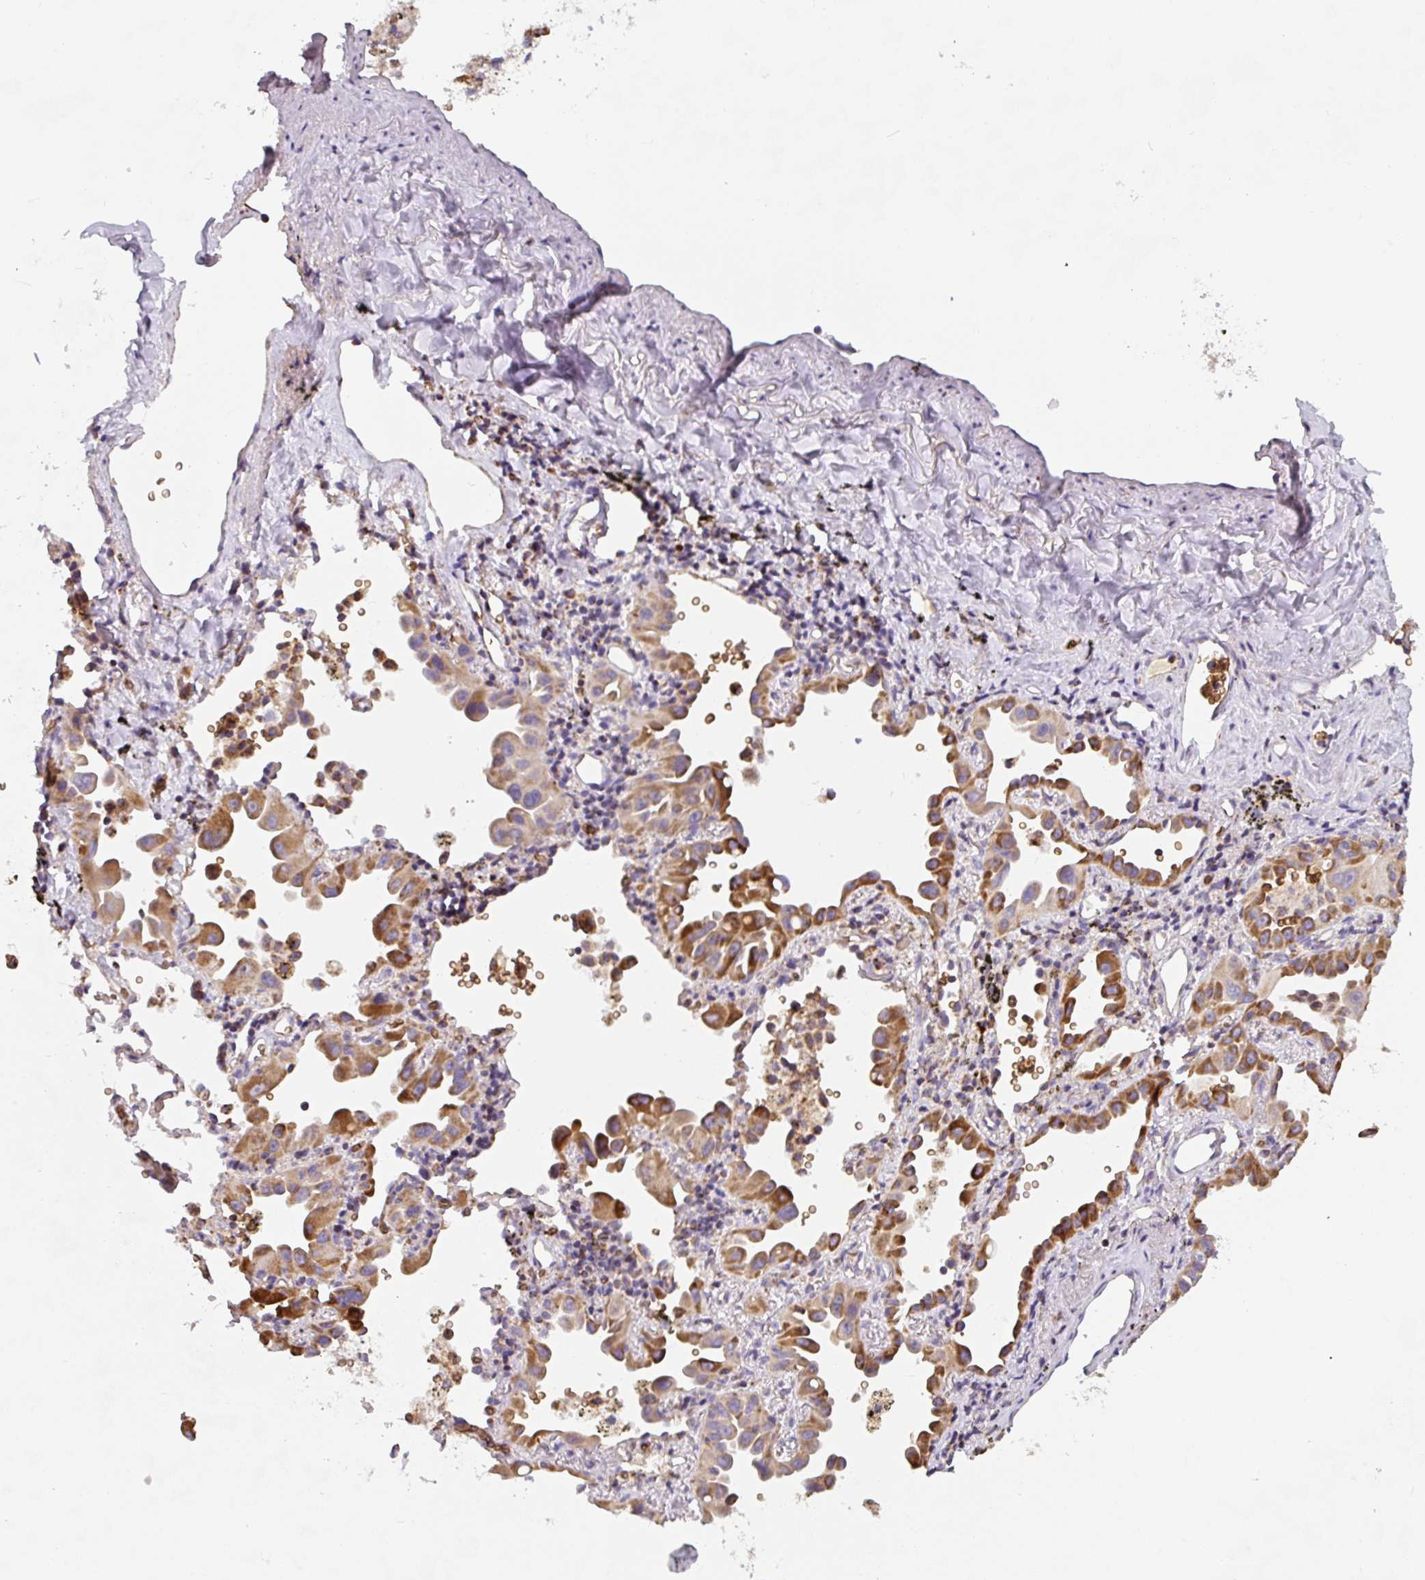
{"staining": {"intensity": "moderate", "quantity": ">75%", "location": "cytoplasmic/membranous"}, "tissue": "lung cancer", "cell_type": "Tumor cells", "image_type": "cancer", "snomed": [{"axis": "morphology", "description": "Adenocarcinoma, NOS"}, {"axis": "topography", "description": "Lung"}], "caption": "This is an image of IHC staining of lung adenocarcinoma, which shows moderate expression in the cytoplasmic/membranous of tumor cells.", "gene": "MT-CO2", "patient": {"sex": "male", "age": 68}}